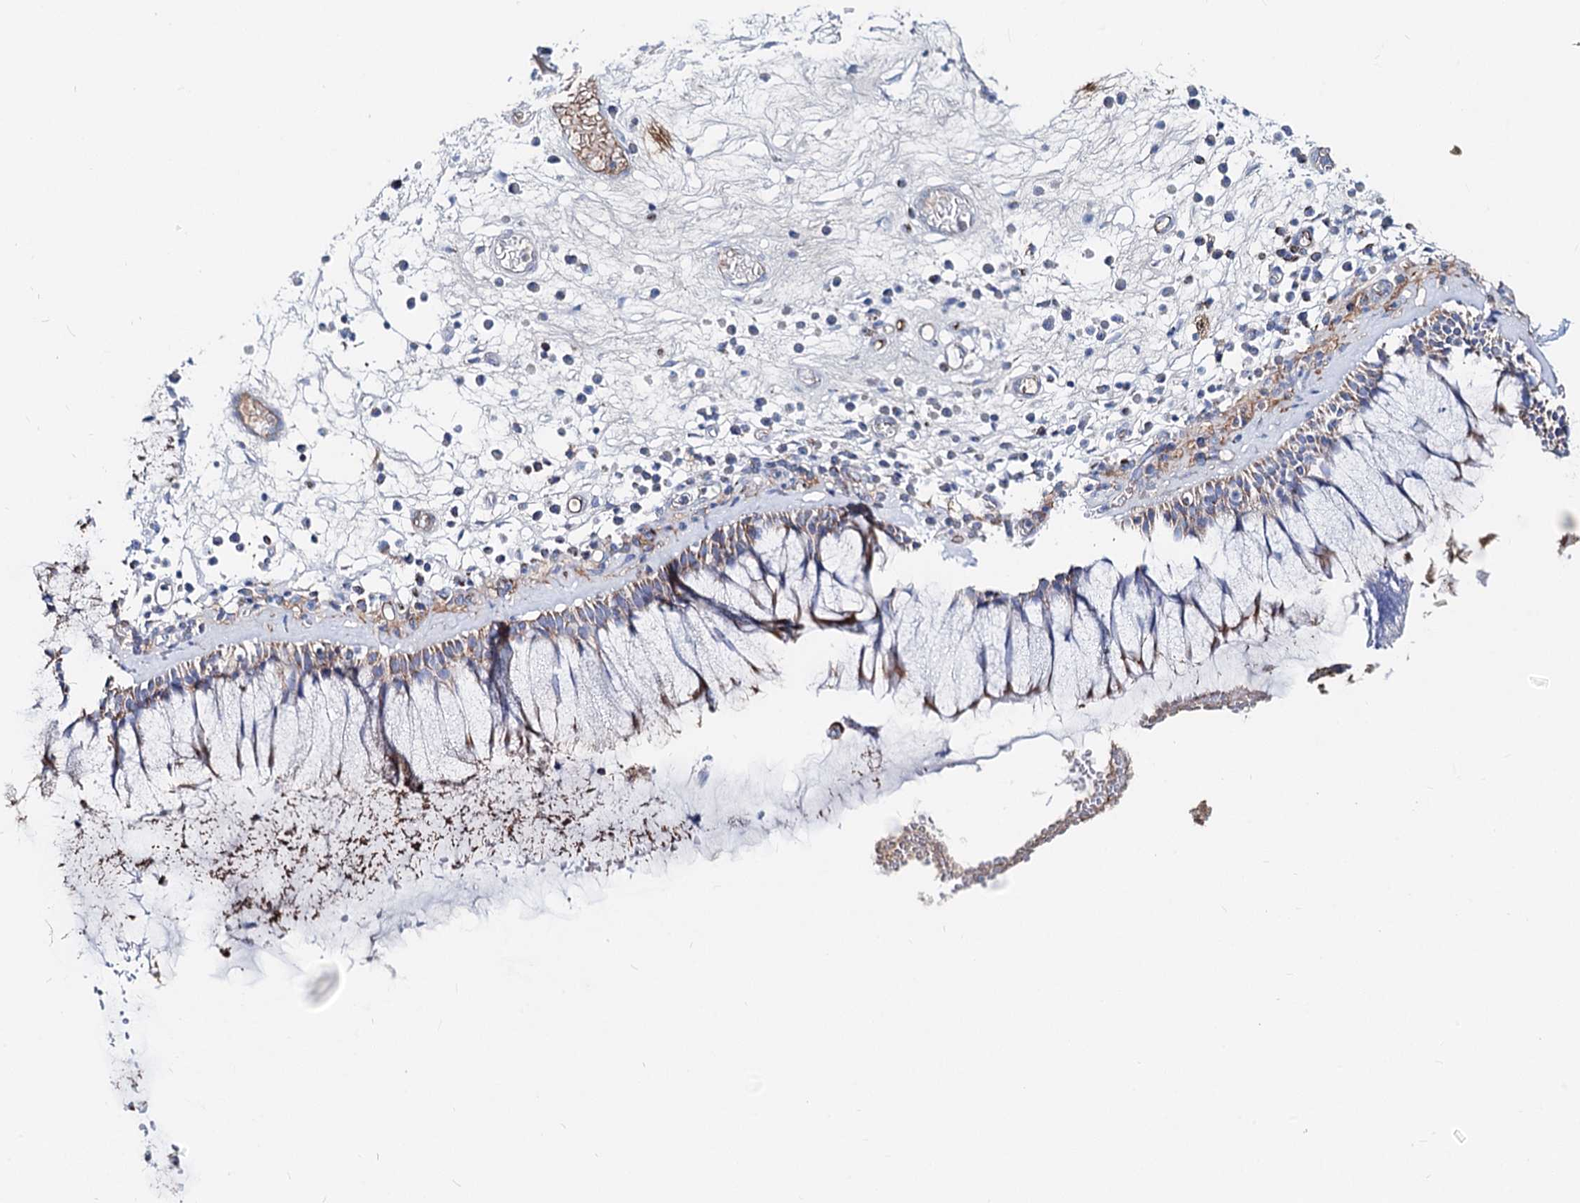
{"staining": {"intensity": "moderate", "quantity": "25%-75%", "location": "cytoplasmic/membranous"}, "tissue": "nasopharynx", "cell_type": "Respiratory epithelial cells", "image_type": "normal", "snomed": [{"axis": "morphology", "description": "Normal tissue, NOS"}, {"axis": "morphology", "description": "Inflammation, NOS"}, {"axis": "topography", "description": "Nasopharynx"}], "caption": "The micrograph shows staining of benign nasopharynx, revealing moderate cytoplasmic/membranous protein expression (brown color) within respiratory epithelial cells. The staining was performed using DAB (3,3'-diaminobenzidine), with brown indicating positive protein expression. Nuclei are stained blue with hematoxylin.", "gene": "MCCC2", "patient": {"sex": "male", "age": 70}}